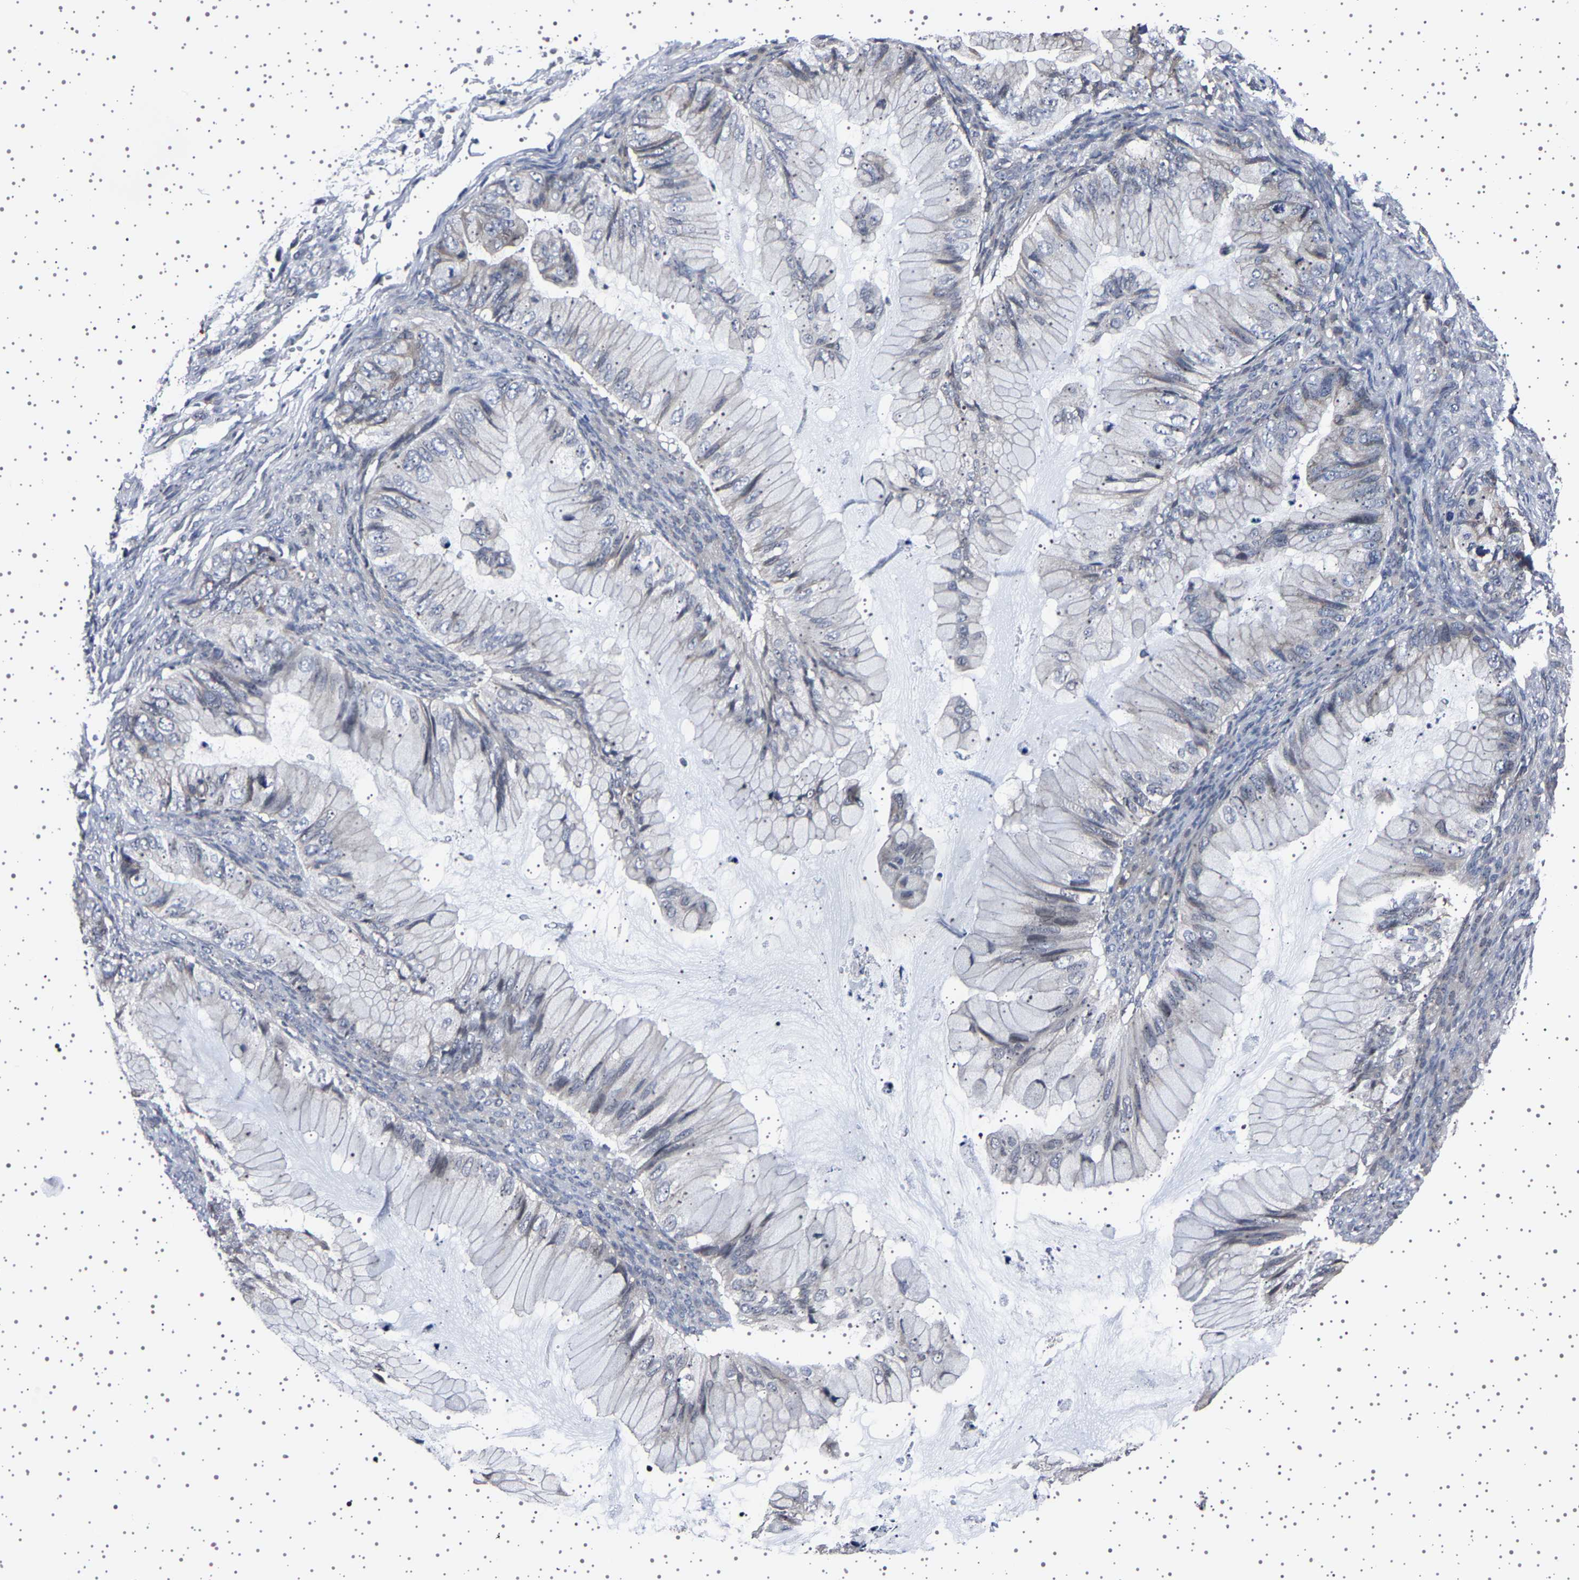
{"staining": {"intensity": "weak", "quantity": "<25%", "location": "cytoplasmic/membranous"}, "tissue": "ovarian cancer", "cell_type": "Tumor cells", "image_type": "cancer", "snomed": [{"axis": "morphology", "description": "Cystadenocarcinoma, mucinous, NOS"}, {"axis": "topography", "description": "Ovary"}], "caption": "Immunohistochemical staining of human ovarian cancer demonstrates no significant positivity in tumor cells.", "gene": "IL10RB", "patient": {"sex": "female", "age": 36}}